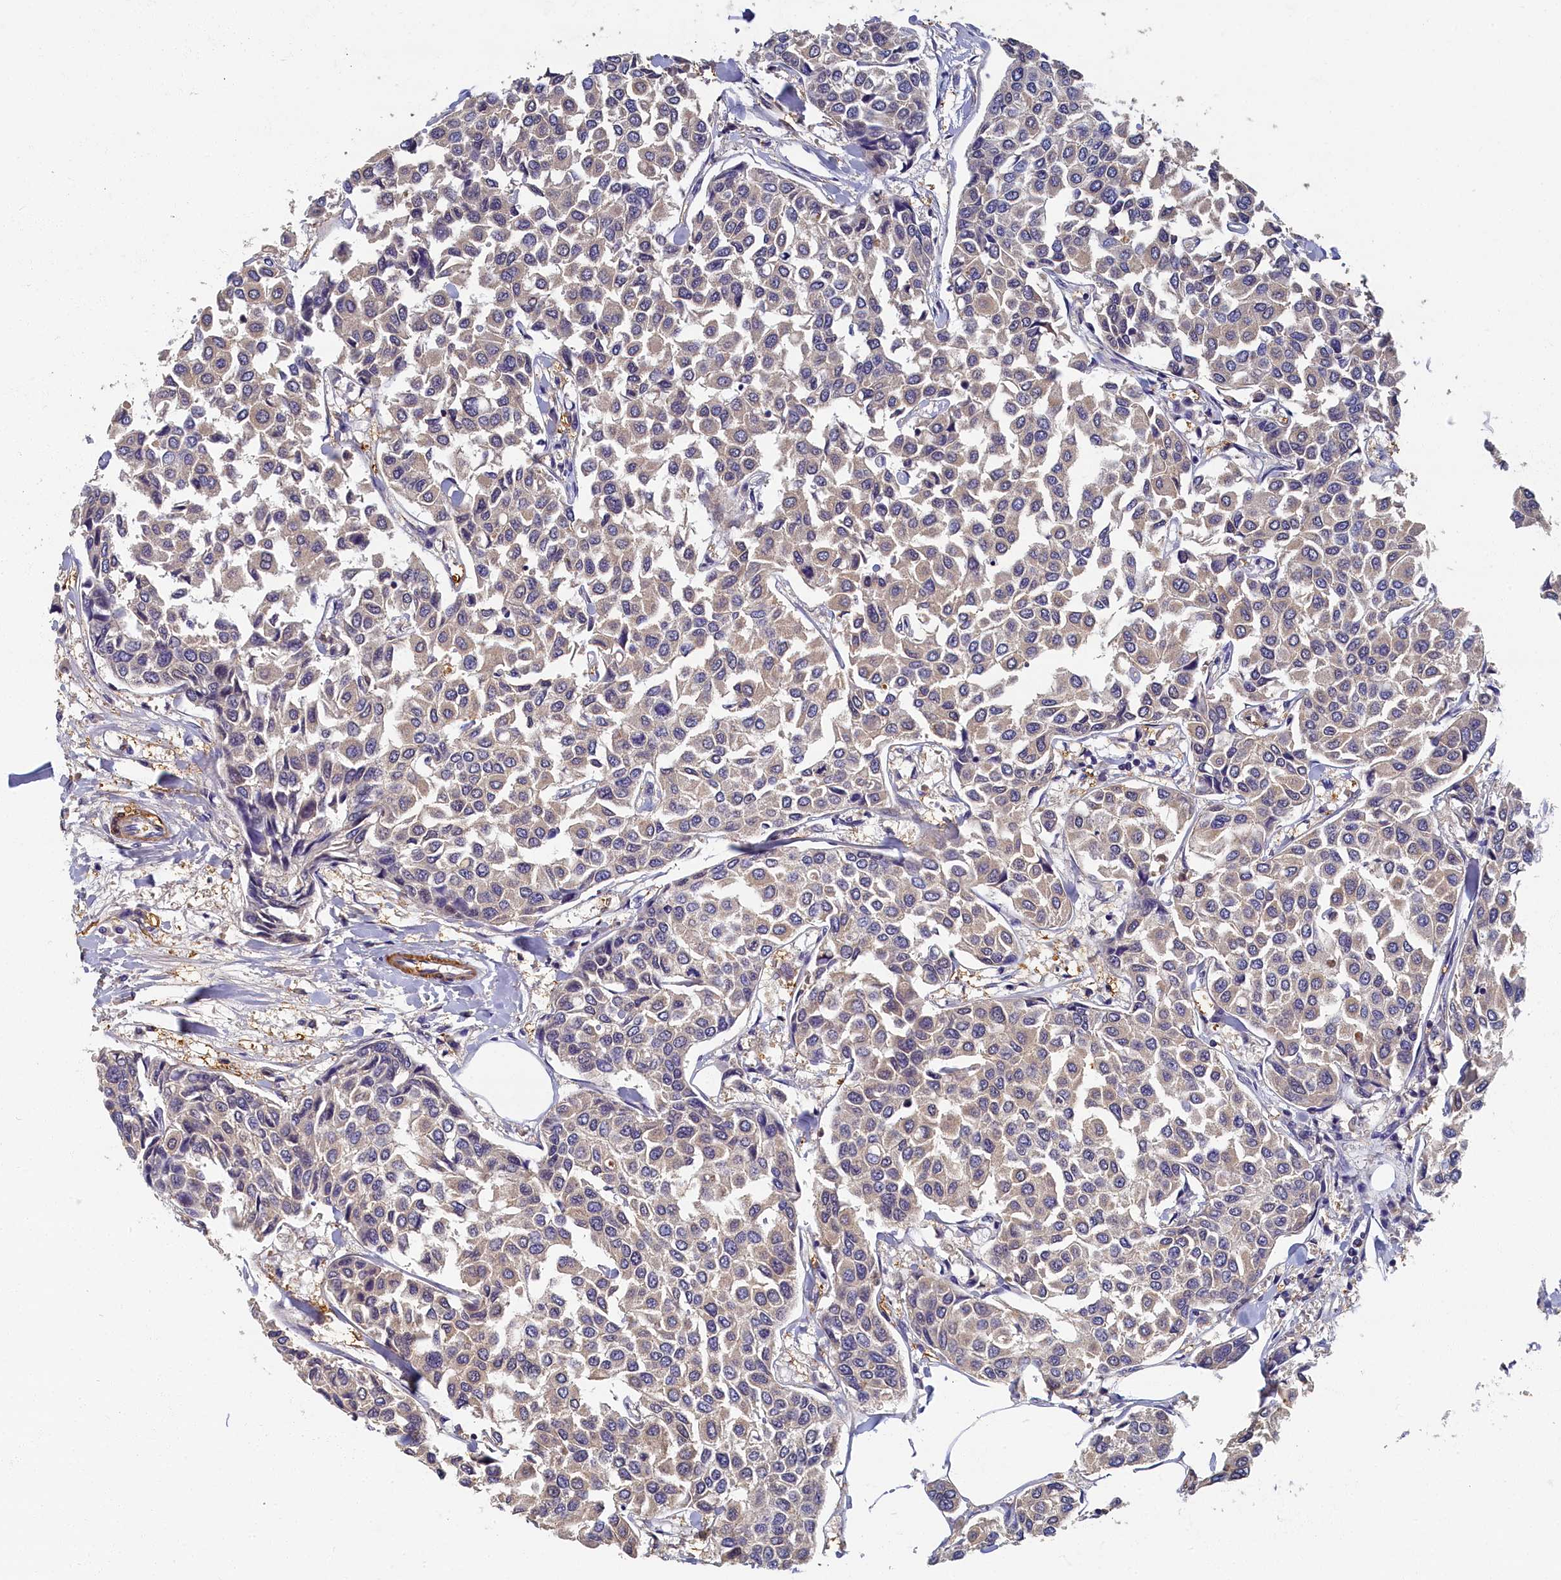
{"staining": {"intensity": "negative", "quantity": "none", "location": "none"}, "tissue": "breast cancer", "cell_type": "Tumor cells", "image_type": "cancer", "snomed": [{"axis": "morphology", "description": "Duct carcinoma"}, {"axis": "topography", "description": "Breast"}], "caption": "This image is of breast cancer stained with immunohistochemistry to label a protein in brown with the nuclei are counter-stained blue. There is no expression in tumor cells.", "gene": "TBCB", "patient": {"sex": "female", "age": 55}}